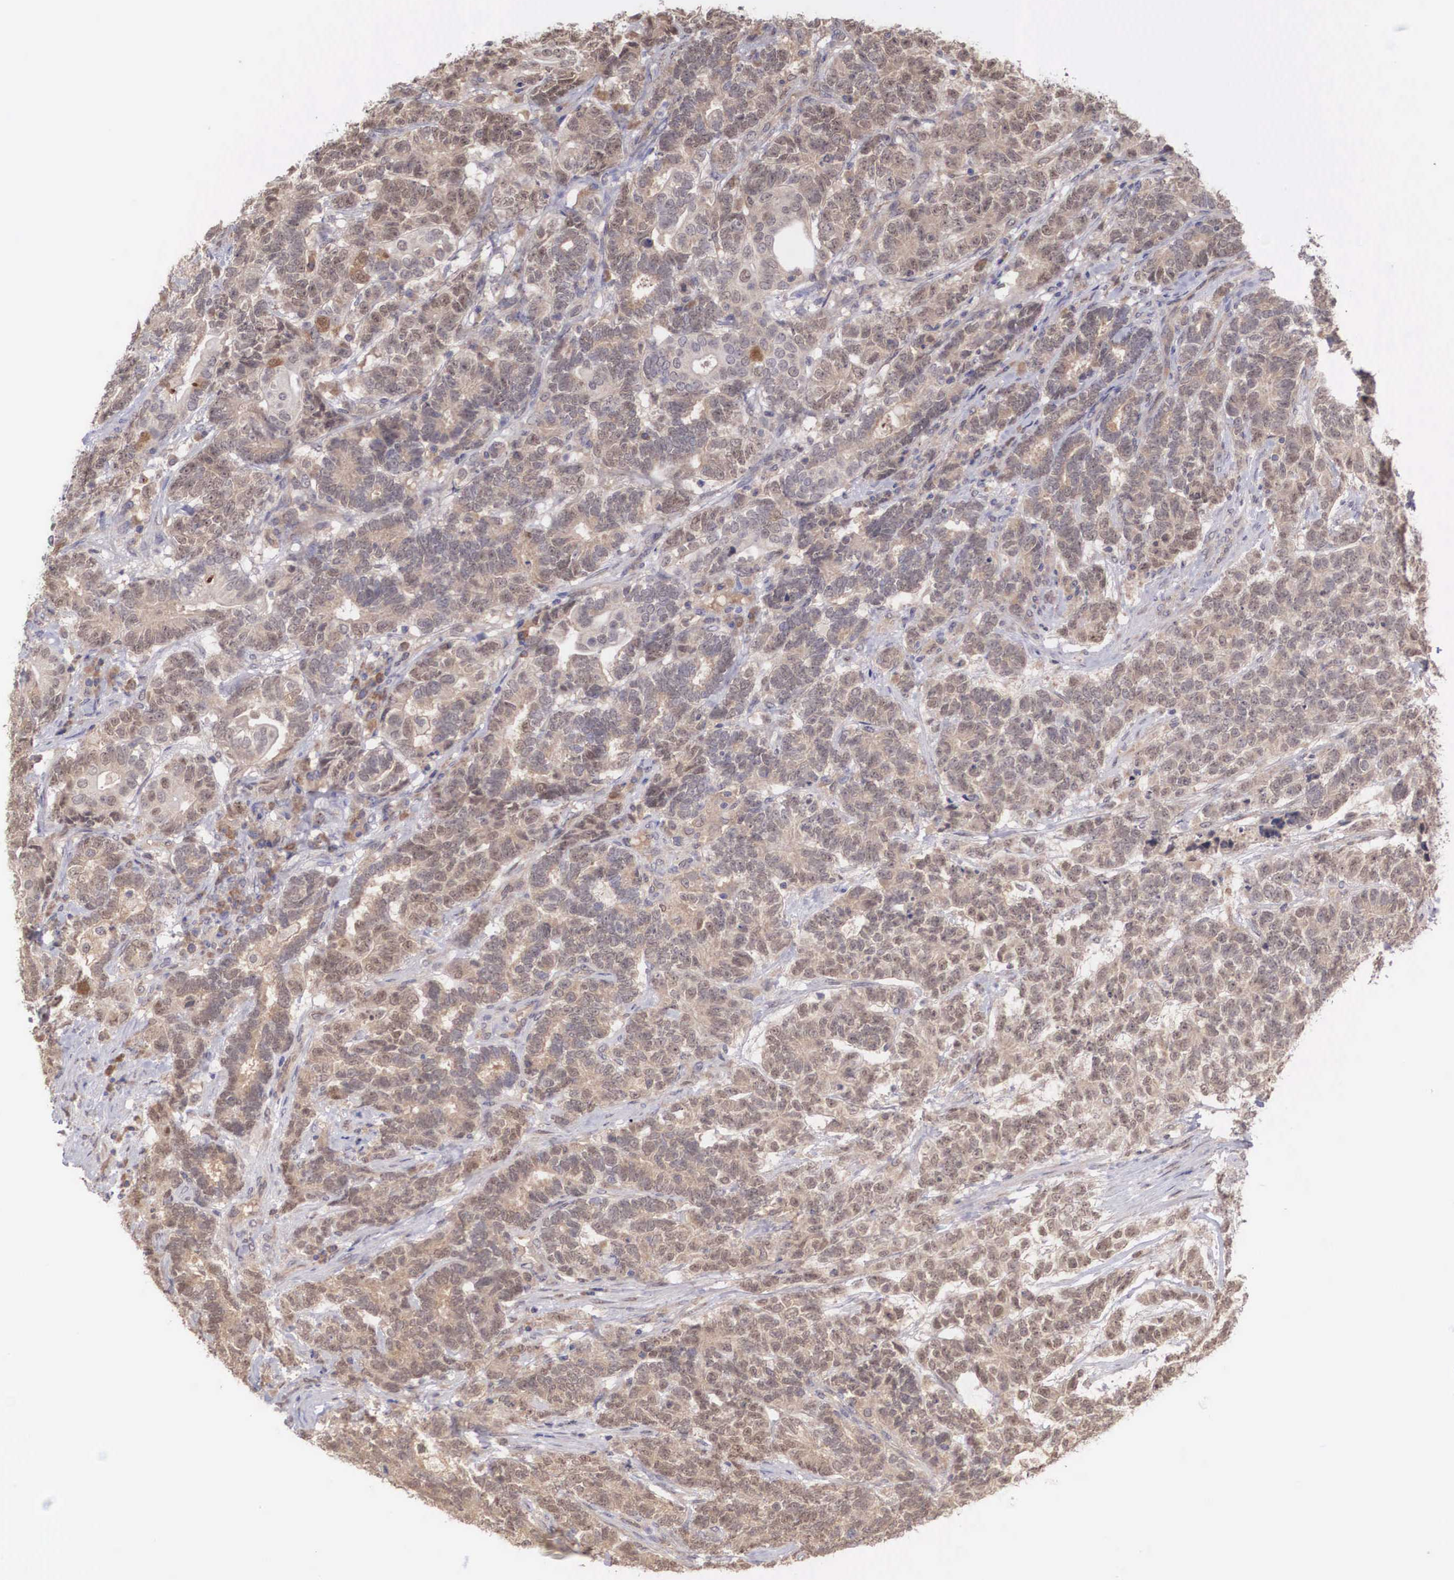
{"staining": {"intensity": "weak", "quantity": ">75%", "location": "cytoplasmic/membranous,nuclear"}, "tissue": "testis cancer", "cell_type": "Tumor cells", "image_type": "cancer", "snomed": [{"axis": "morphology", "description": "Carcinoma, Embryonal, NOS"}, {"axis": "topography", "description": "Testis"}], "caption": "Weak cytoplasmic/membranous and nuclear expression for a protein is appreciated in approximately >75% of tumor cells of embryonal carcinoma (testis) using IHC.", "gene": "DNAJB7", "patient": {"sex": "male", "age": 26}}